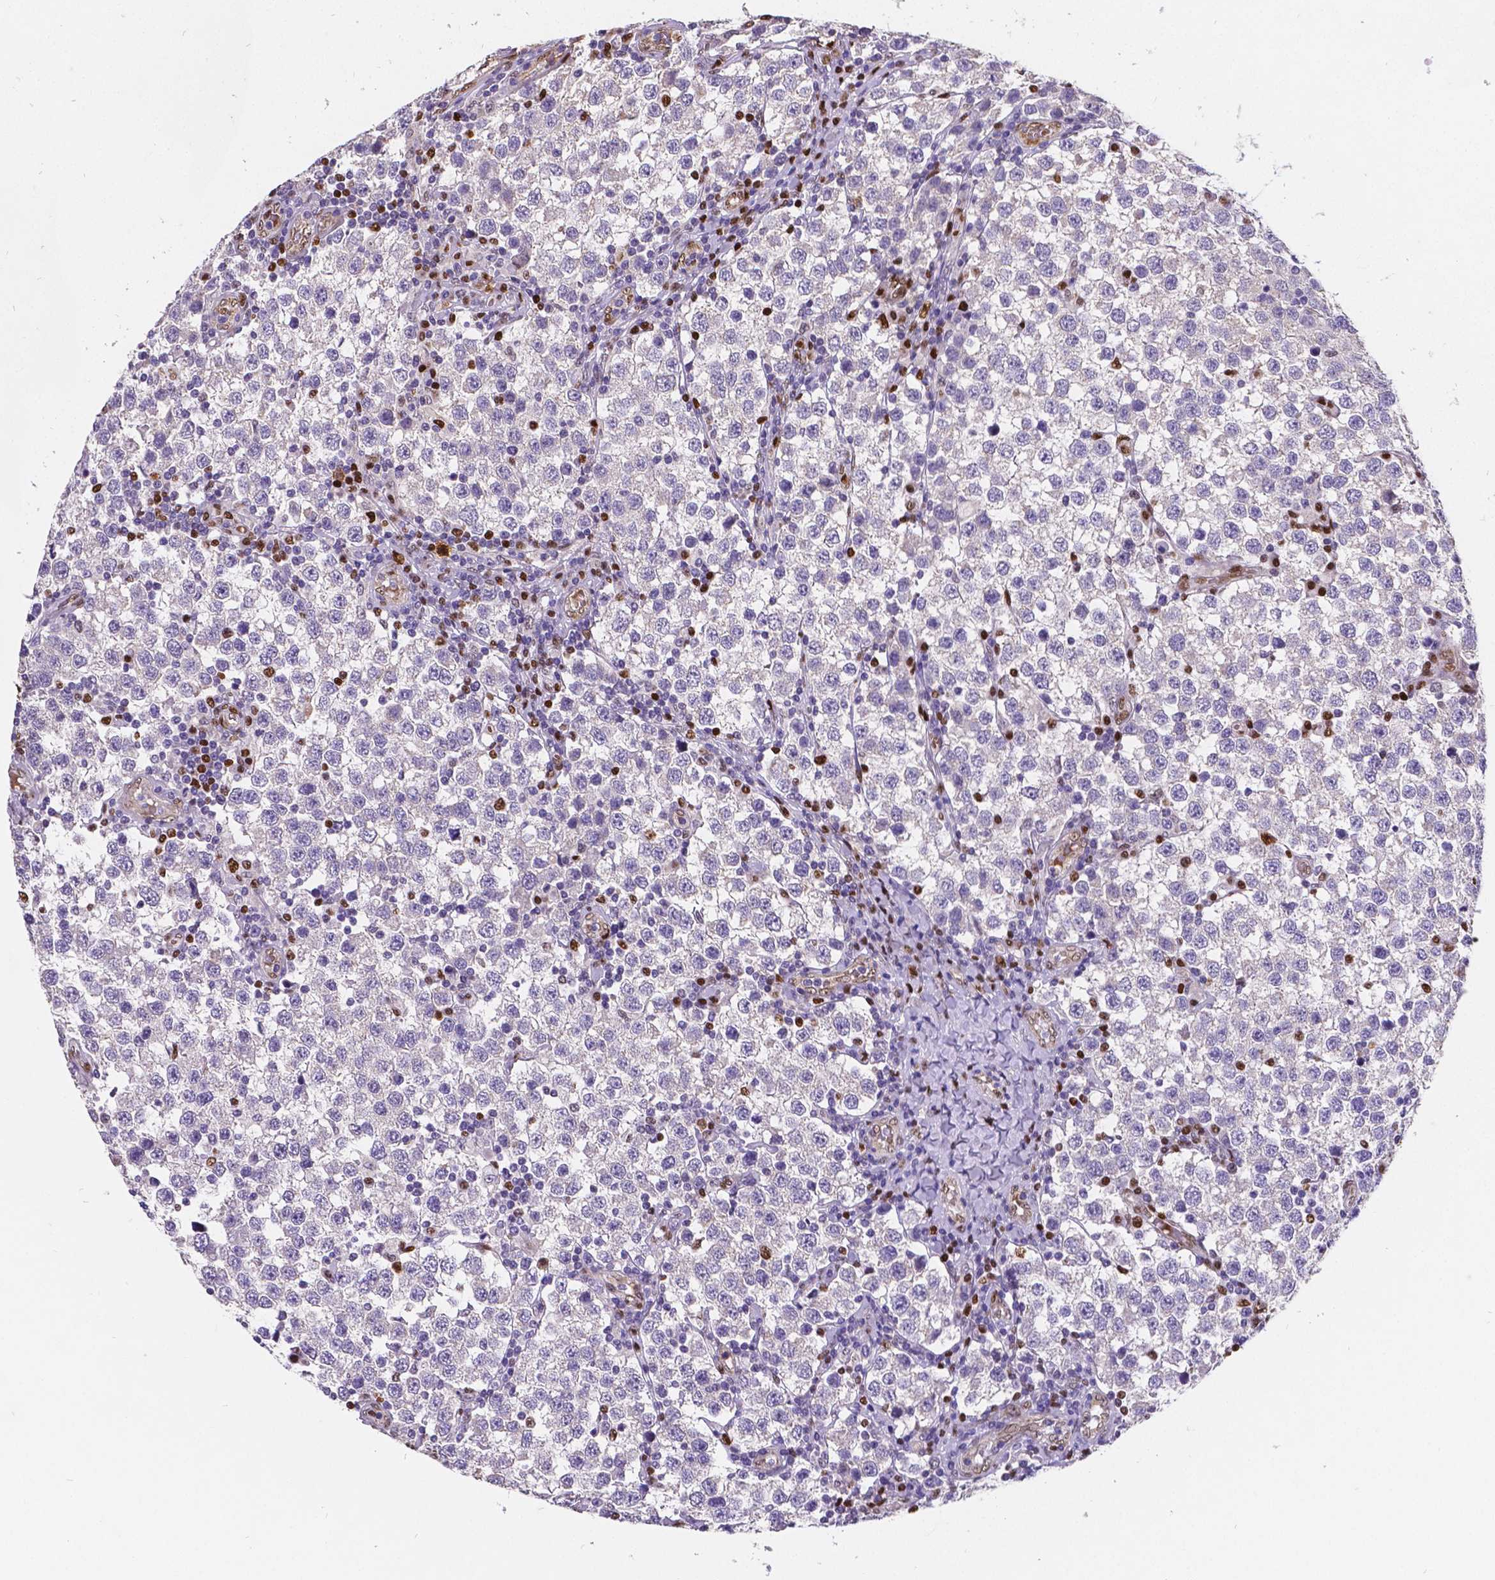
{"staining": {"intensity": "negative", "quantity": "none", "location": "none"}, "tissue": "testis cancer", "cell_type": "Tumor cells", "image_type": "cancer", "snomed": [{"axis": "morphology", "description": "Seminoma, NOS"}, {"axis": "topography", "description": "Testis"}], "caption": "Photomicrograph shows no protein positivity in tumor cells of testis cancer (seminoma) tissue.", "gene": "MEF2C", "patient": {"sex": "male", "age": 34}}